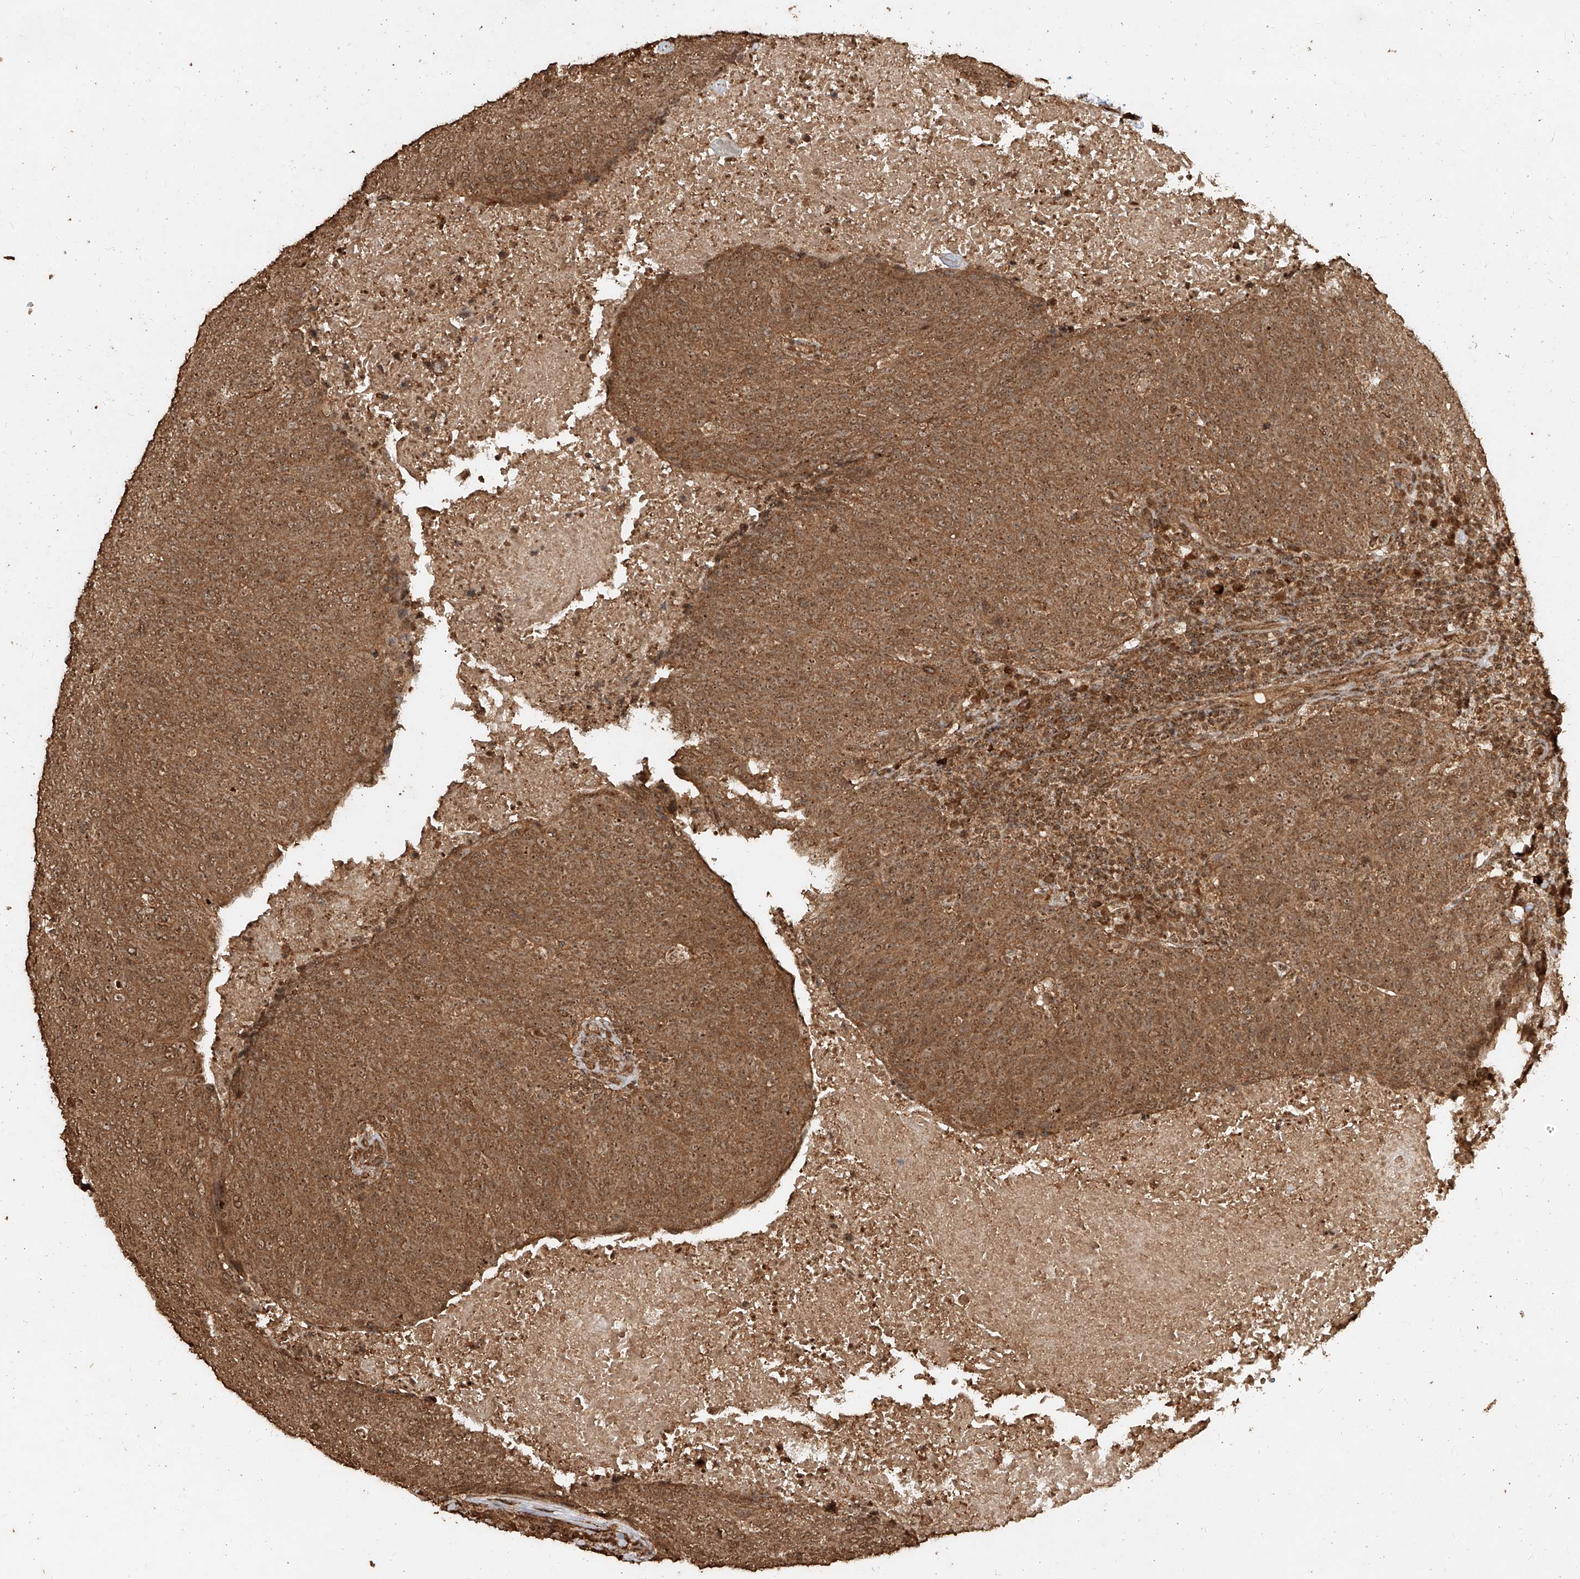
{"staining": {"intensity": "moderate", "quantity": ">75%", "location": "cytoplasmic/membranous,nuclear"}, "tissue": "head and neck cancer", "cell_type": "Tumor cells", "image_type": "cancer", "snomed": [{"axis": "morphology", "description": "Squamous cell carcinoma, NOS"}, {"axis": "morphology", "description": "Squamous cell carcinoma, metastatic, NOS"}, {"axis": "topography", "description": "Lymph node"}, {"axis": "topography", "description": "Head-Neck"}], "caption": "IHC (DAB) staining of metastatic squamous cell carcinoma (head and neck) displays moderate cytoplasmic/membranous and nuclear protein positivity in approximately >75% of tumor cells. The staining was performed using DAB to visualize the protein expression in brown, while the nuclei were stained in blue with hematoxylin (Magnification: 20x).", "gene": "ZNF660", "patient": {"sex": "male", "age": 62}}